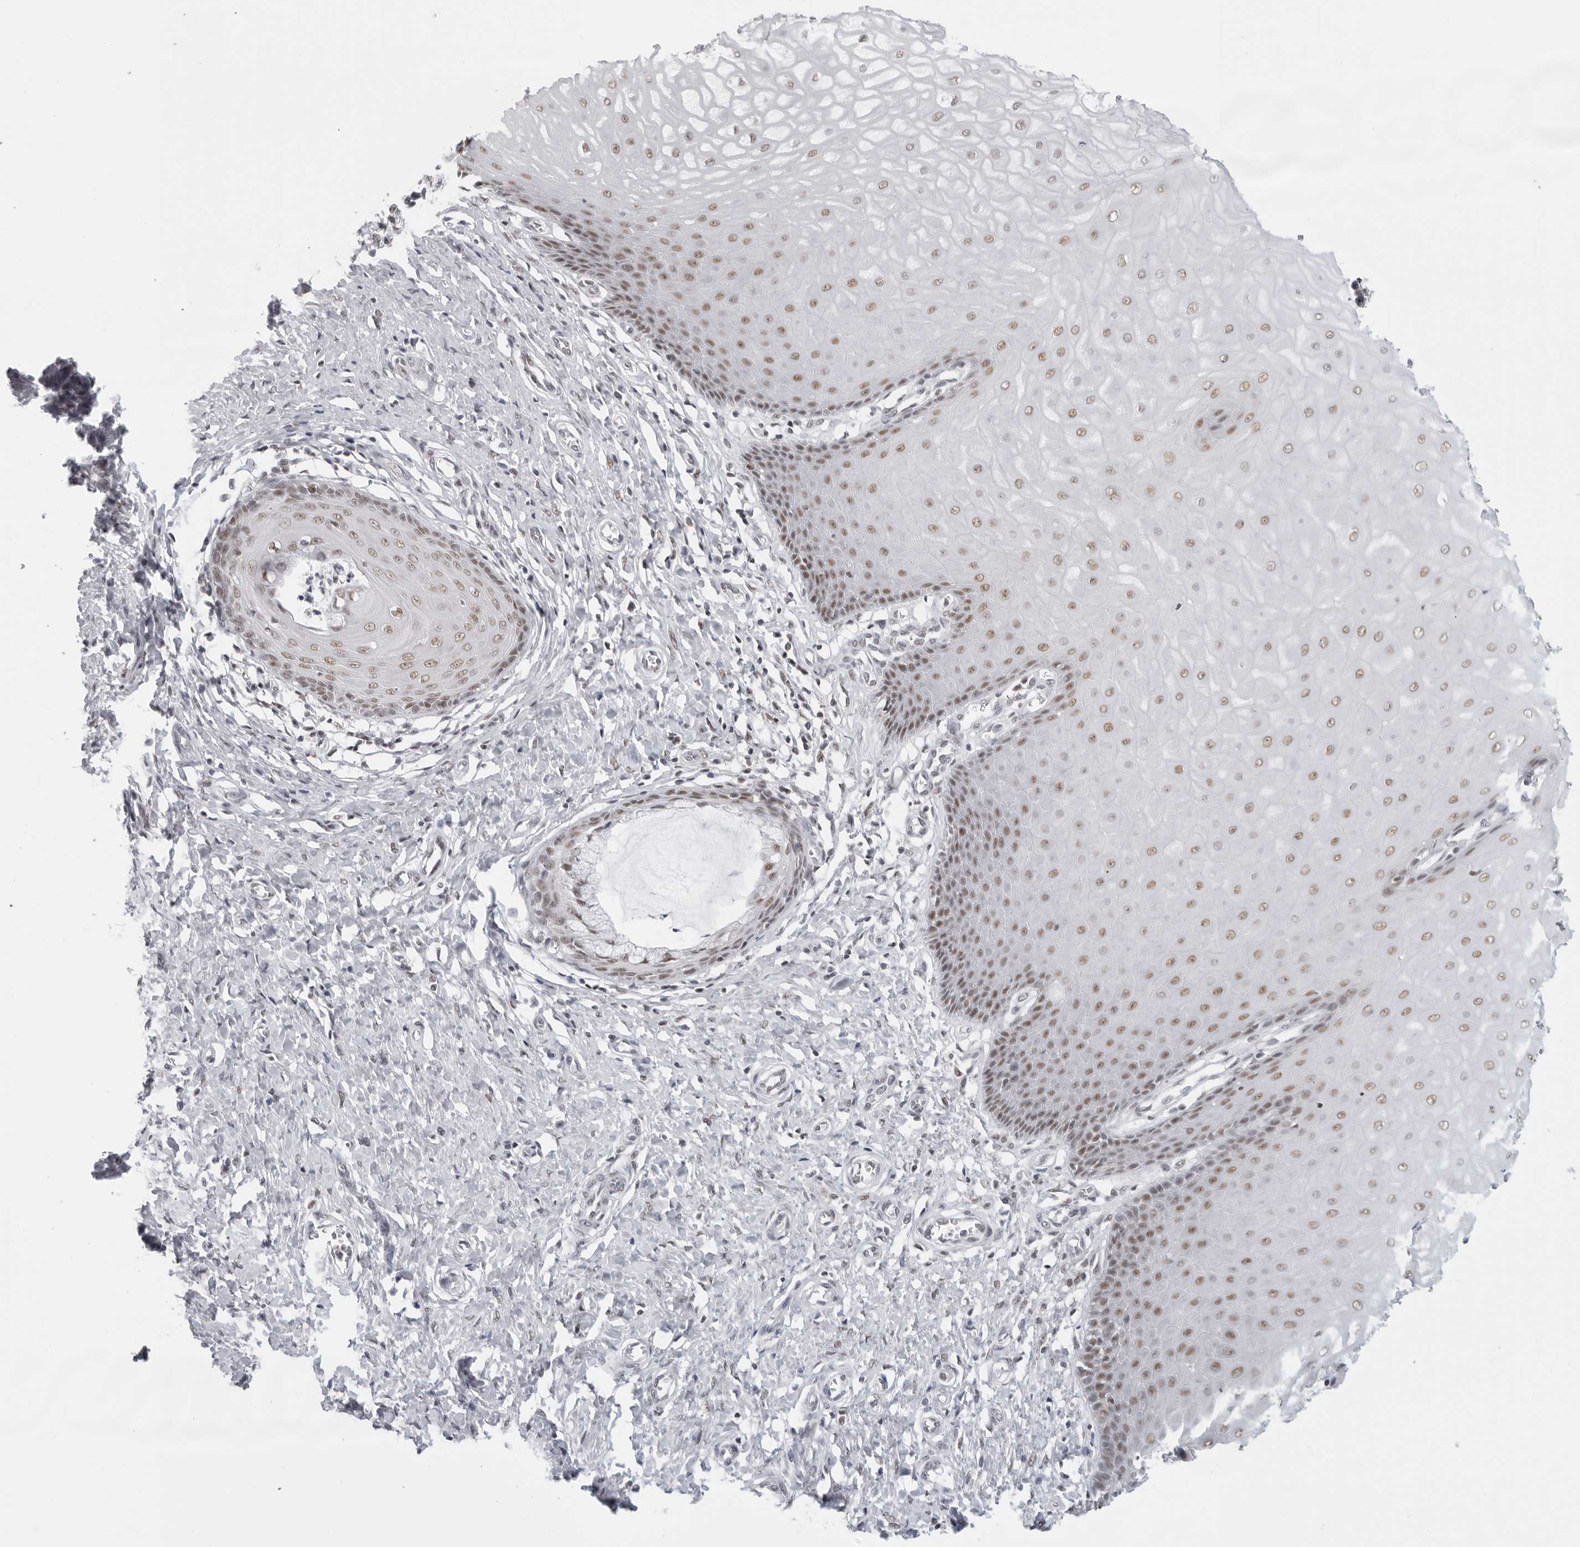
{"staining": {"intensity": "moderate", "quantity": ">75%", "location": "nuclear"}, "tissue": "cervix", "cell_type": "Glandular cells", "image_type": "normal", "snomed": [{"axis": "morphology", "description": "Normal tissue, NOS"}, {"axis": "topography", "description": "Cervix"}], "caption": "A medium amount of moderate nuclear positivity is appreciated in approximately >75% of glandular cells in normal cervix.", "gene": "RPA2", "patient": {"sex": "female", "age": 55}}